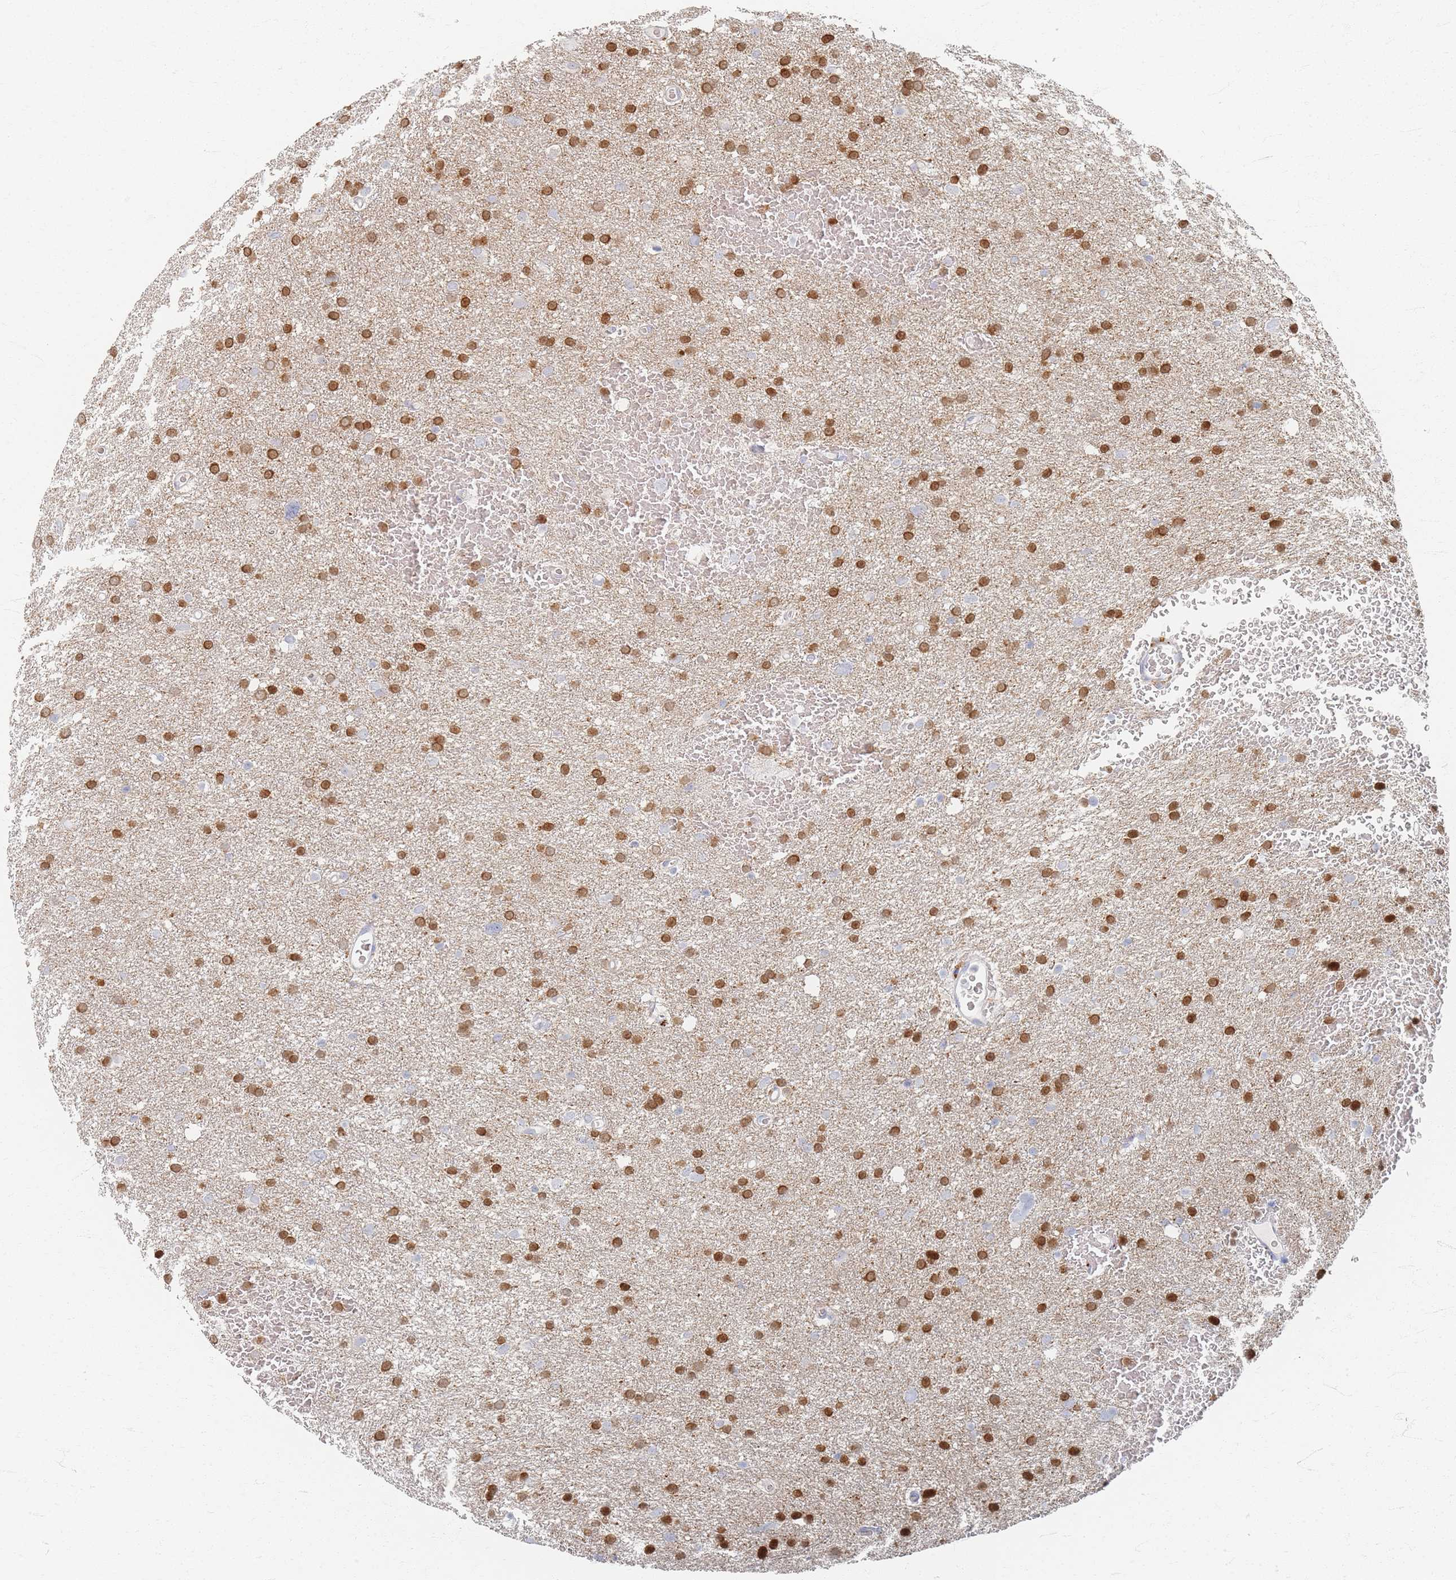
{"staining": {"intensity": "strong", "quantity": ">75%", "location": "cytoplasmic/membranous"}, "tissue": "glioma", "cell_type": "Tumor cells", "image_type": "cancer", "snomed": [{"axis": "morphology", "description": "Glioma, malignant, High grade"}, {"axis": "topography", "description": "Cerebral cortex"}], "caption": "An immunohistochemistry micrograph of neoplastic tissue is shown. Protein staining in brown highlights strong cytoplasmic/membranous positivity in malignant glioma (high-grade) within tumor cells.", "gene": "SLC2A11", "patient": {"sex": "female", "age": 36}}